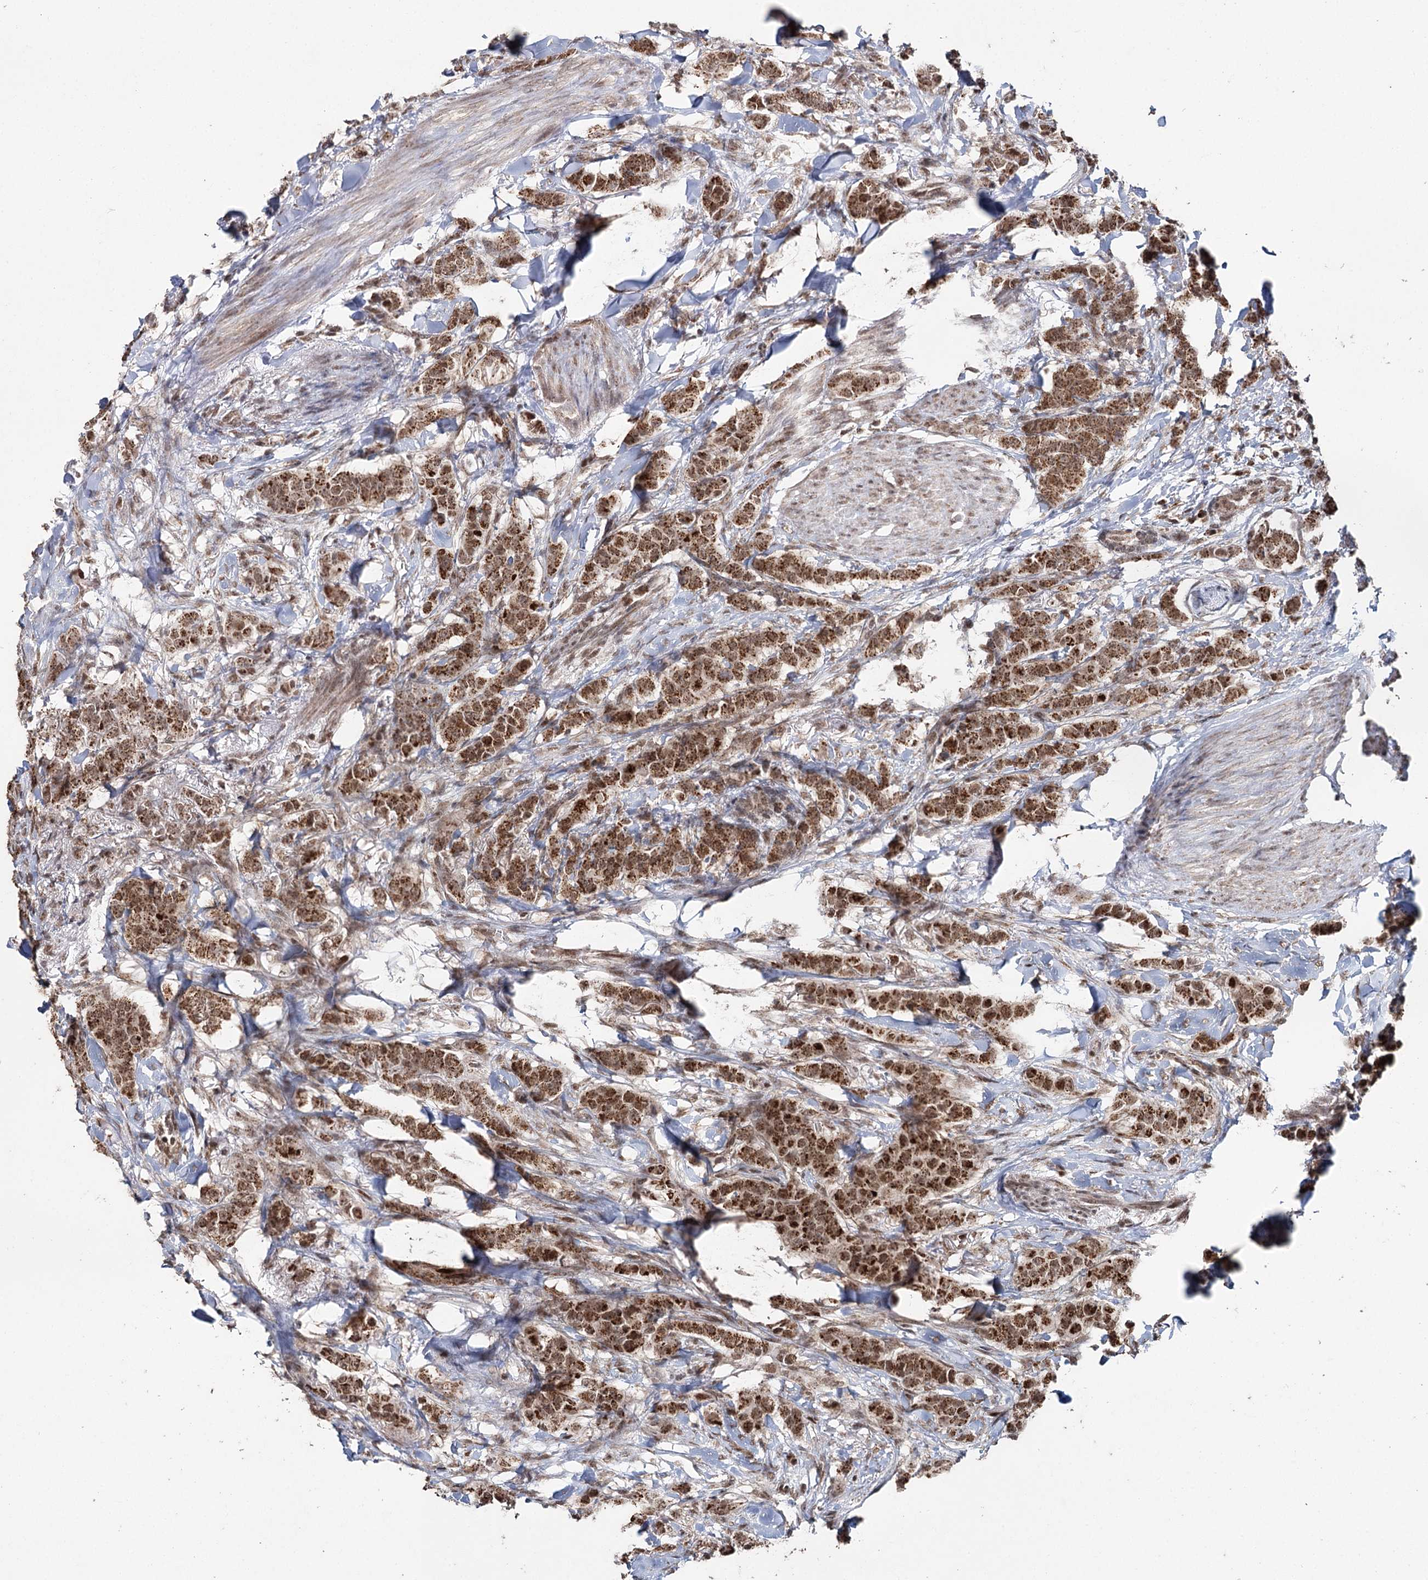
{"staining": {"intensity": "moderate", "quantity": ">75%", "location": "cytoplasmic/membranous,nuclear"}, "tissue": "breast cancer", "cell_type": "Tumor cells", "image_type": "cancer", "snomed": [{"axis": "morphology", "description": "Duct carcinoma"}, {"axis": "topography", "description": "Breast"}], "caption": "IHC histopathology image of breast cancer stained for a protein (brown), which exhibits medium levels of moderate cytoplasmic/membranous and nuclear expression in approximately >75% of tumor cells.", "gene": "PDHX", "patient": {"sex": "female", "age": 40}}